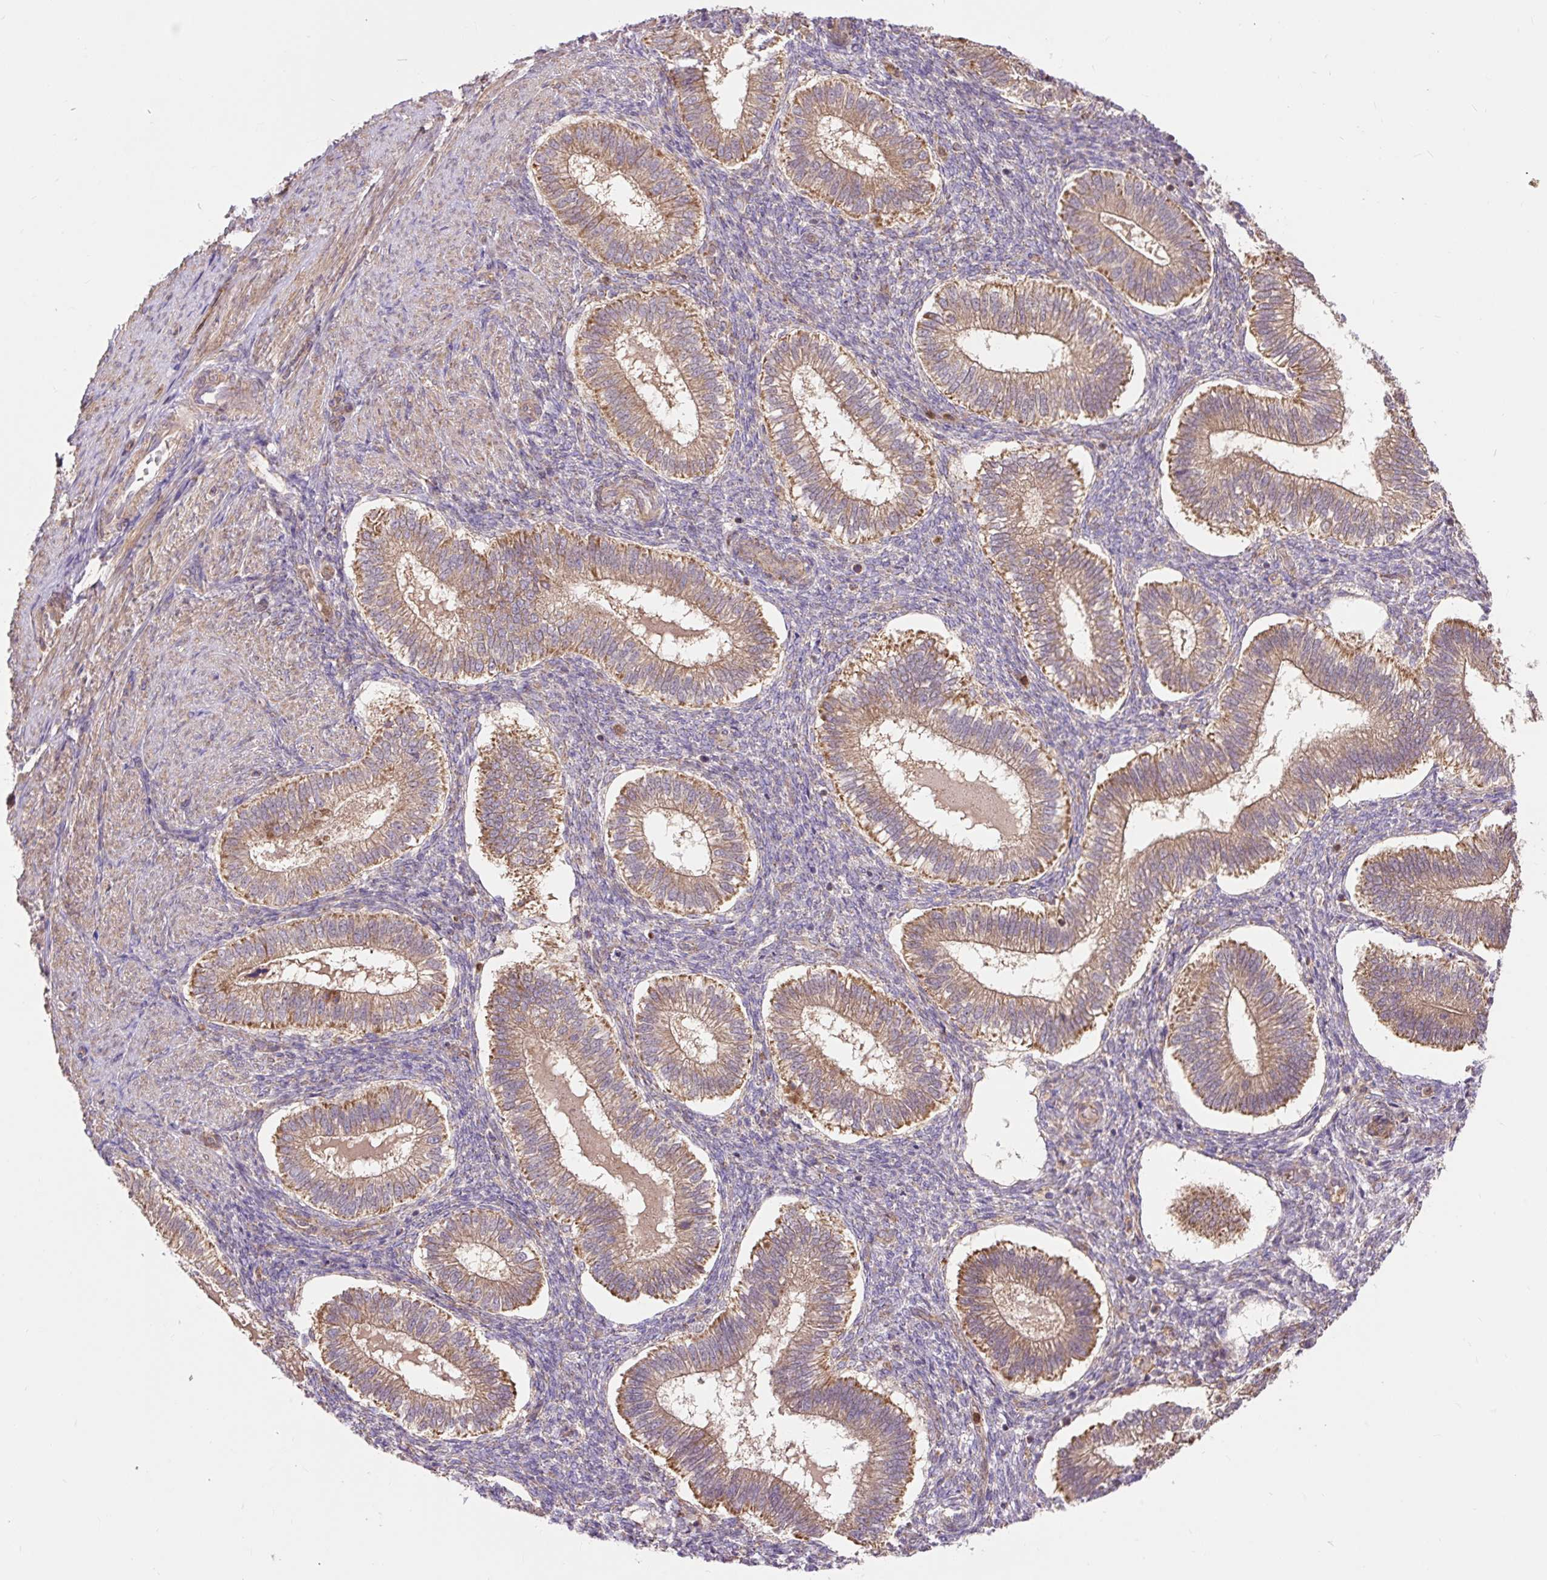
{"staining": {"intensity": "moderate", "quantity": "<25%", "location": "cytoplasmic/membranous"}, "tissue": "endometrium", "cell_type": "Cells in endometrial stroma", "image_type": "normal", "snomed": [{"axis": "morphology", "description": "Normal tissue, NOS"}, {"axis": "topography", "description": "Endometrium"}], "caption": "IHC of normal human endometrium demonstrates low levels of moderate cytoplasmic/membranous expression in about <25% of cells in endometrial stroma. (Brightfield microscopy of DAB IHC at high magnification).", "gene": "TRIAP1", "patient": {"sex": "female", "age": 25}}